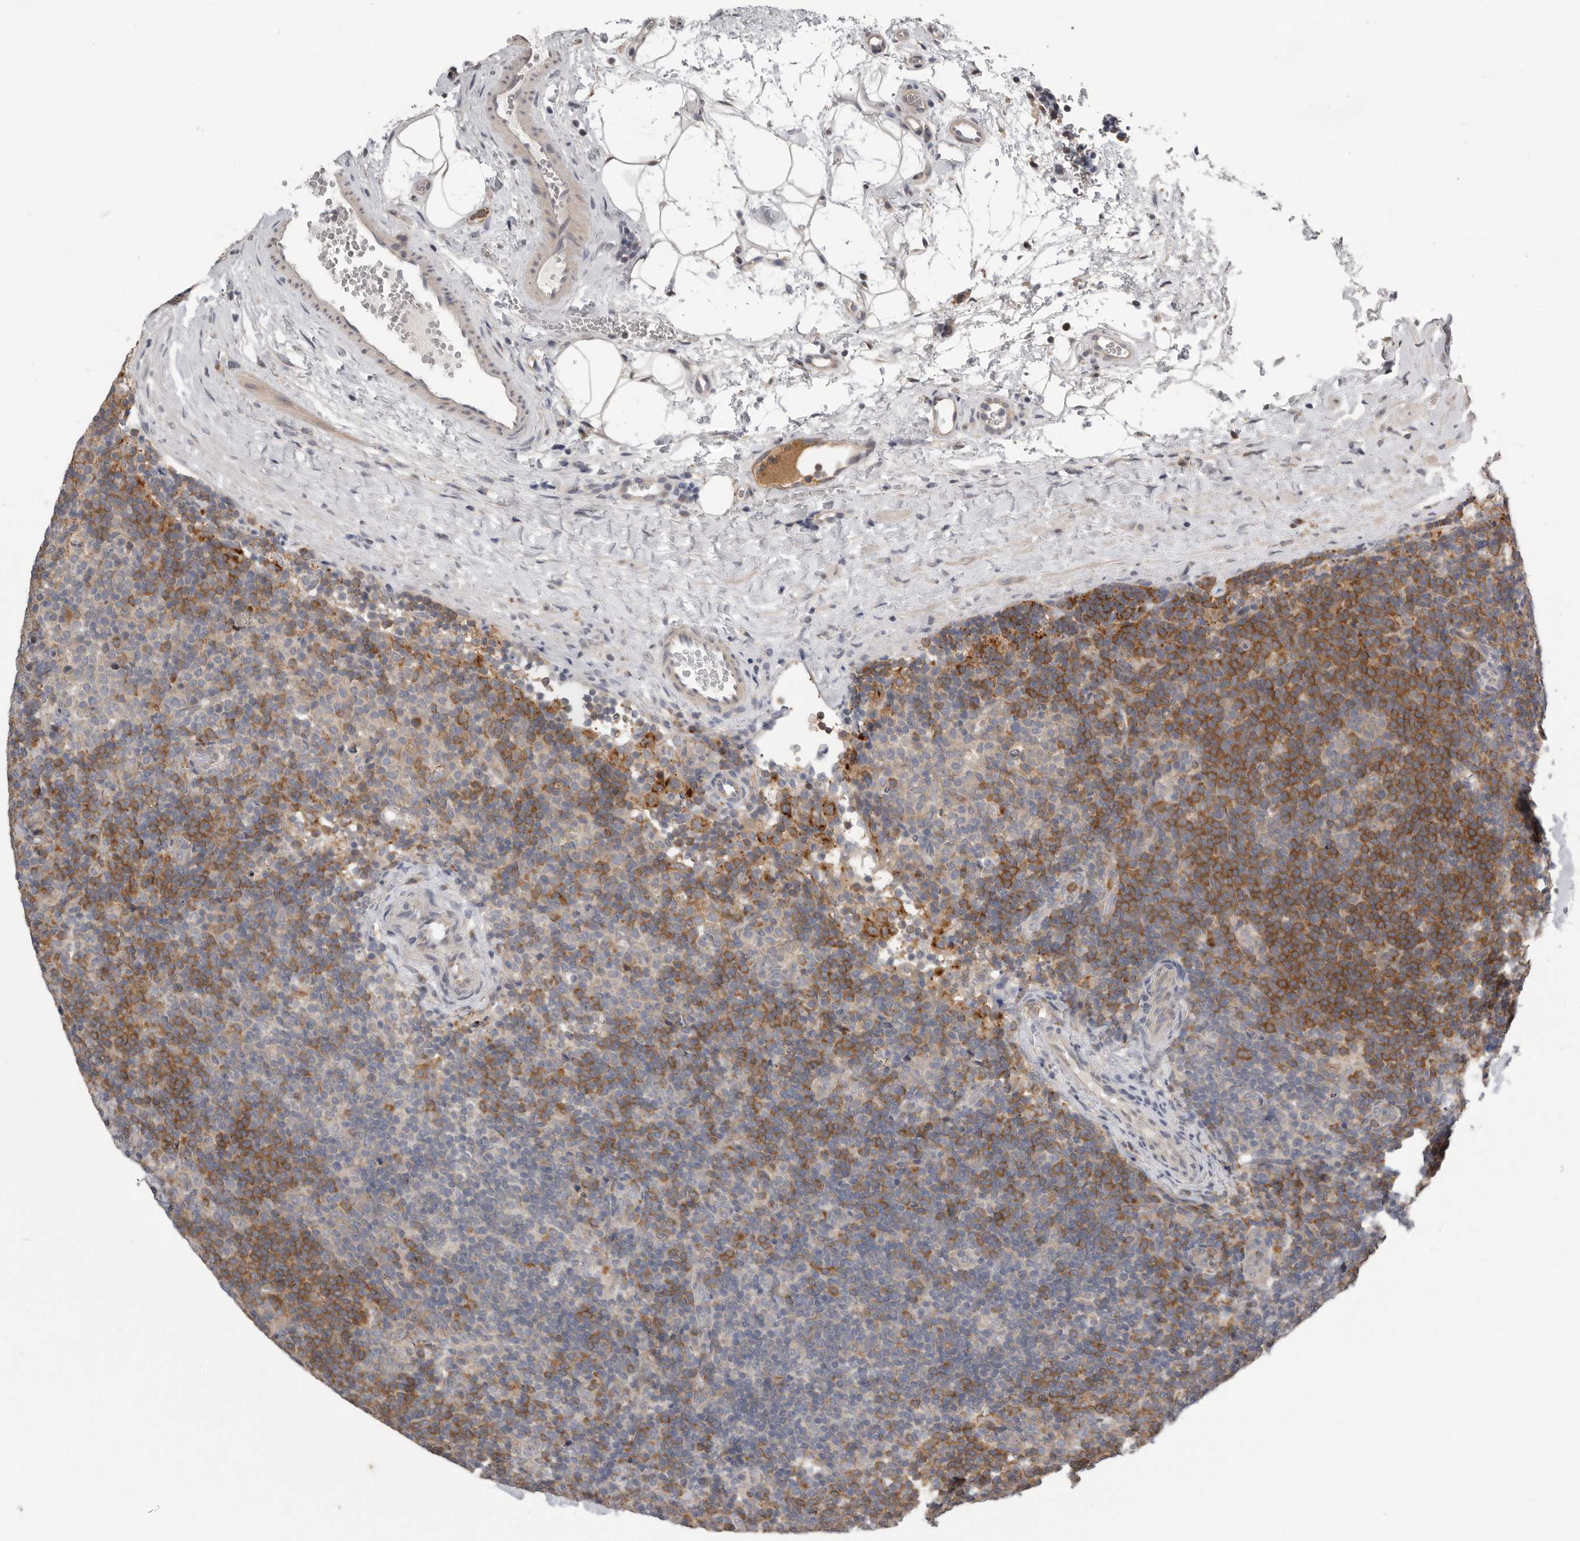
{"staining": {"intensity": "weak", "quantity": "25%-75%", "location": "cytoplasmic/membranous"}, "tissue": "lymphoma", "cell_type": "Tumor cells", "image_type": "cancer", "snomed": [{"axis": "morphology", "description": "Hodgkin's disease, NOS"}, {"axis": "topography", "description": "Lymph node"}], "caption": "Immunohistochemical staining of human lymphoma displays weak cytoplasmic/membranous protein positivity in about 25%-75% of tumor cells.", "gene": "RALGPS2", "patient": {"sex": "female", "age": 57}}